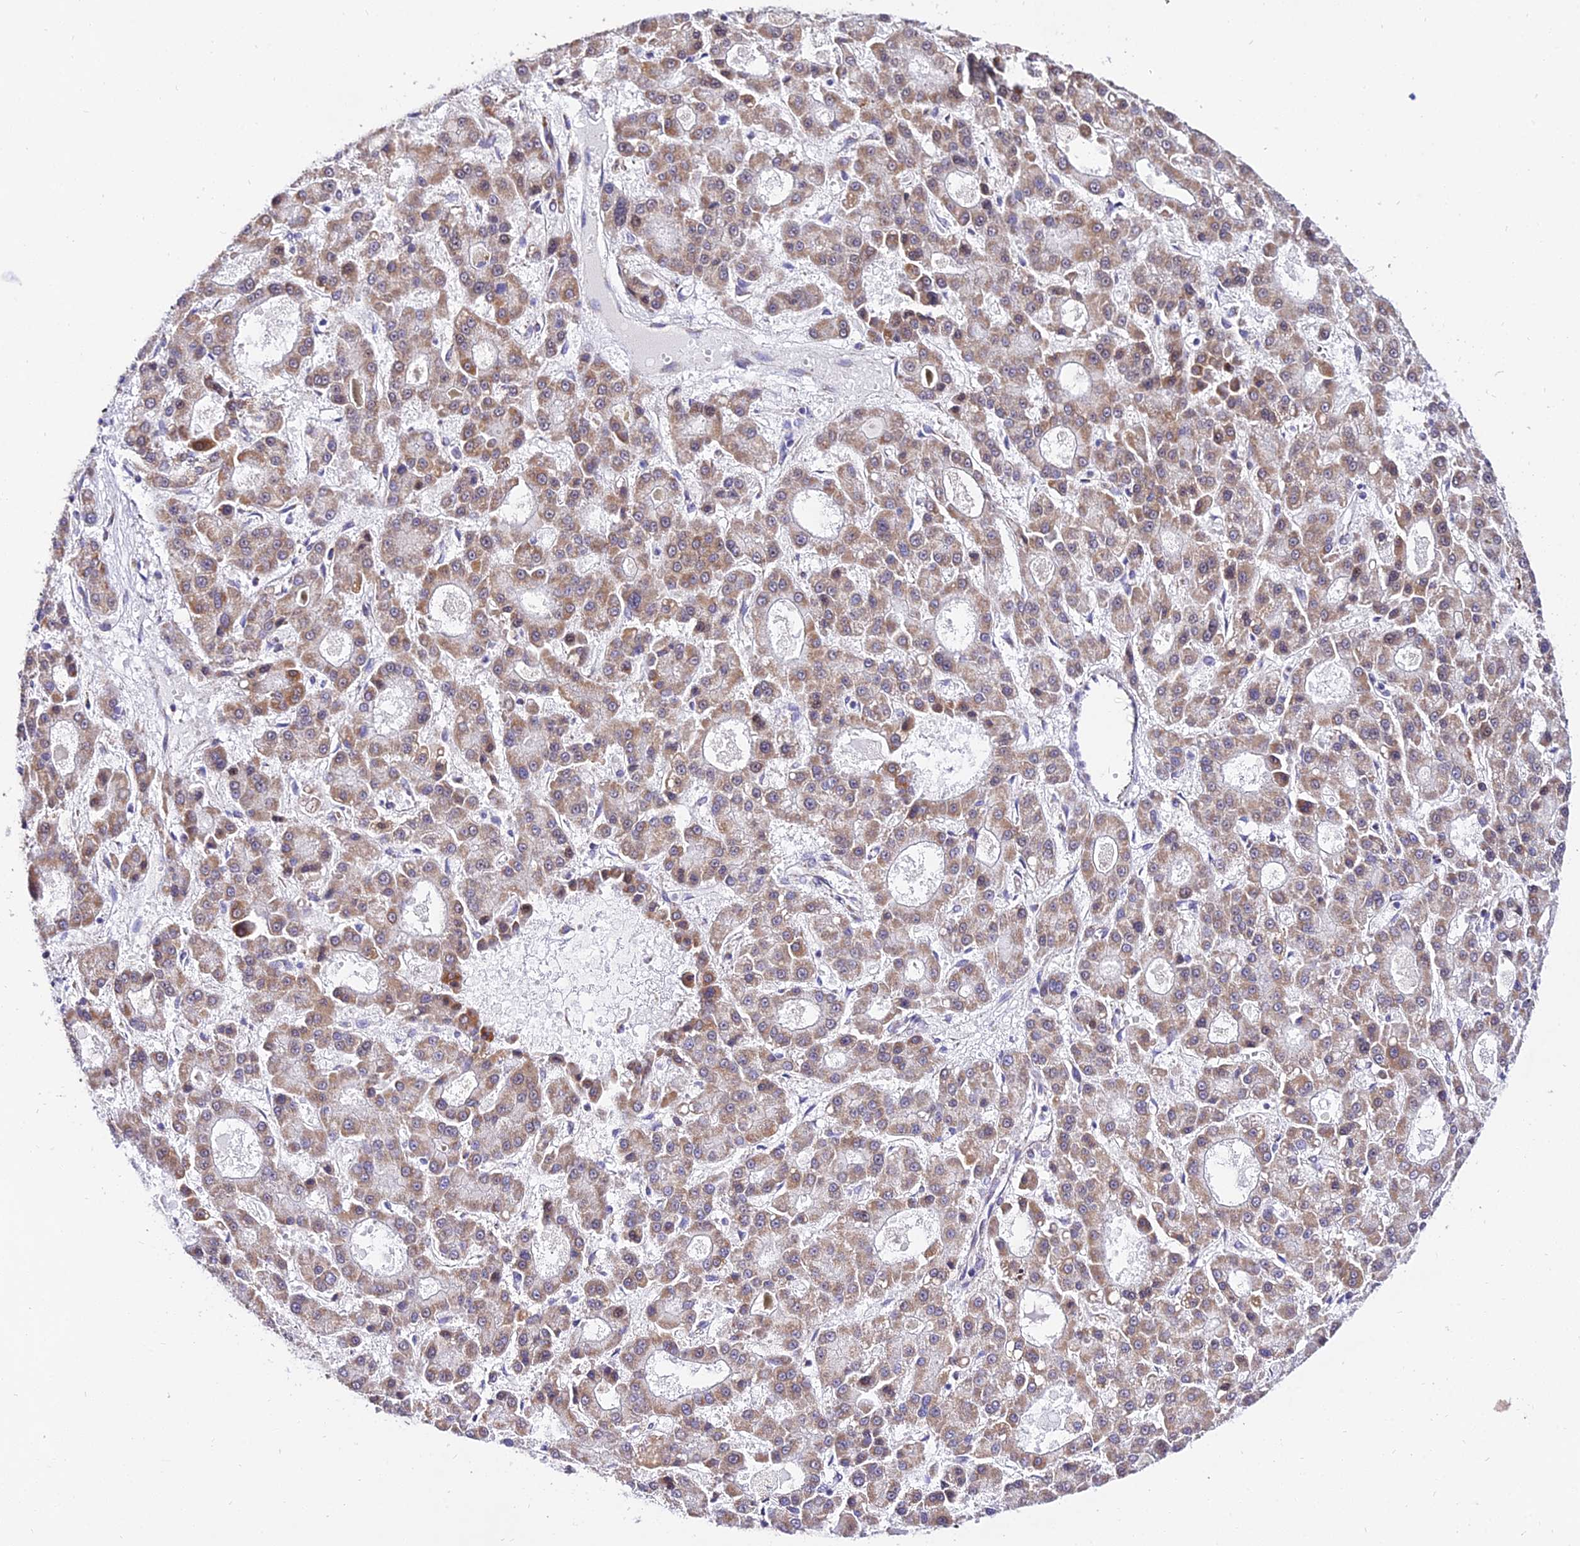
{"staining": {"intensity": "moderate", "quantity": ">75%", "location": "cytoplasmic/membranous"}, "tissue": "liver cancer", "cell_type": "Tumor cells", "image_type": "cancer", "snomed": [{"axis": "morphology", "description": "Carcinoma, Hepatocellular, NOS"}, {"axis": "topography", "description": "Liver"}], "caption": "This is an image of IHC staining of liver cancer, which shows moderate staining in the cytoplasmic/membranous of tumor cells.", "gene": "ATP5PB", "patient": {"sex": "male", "age": 70}}